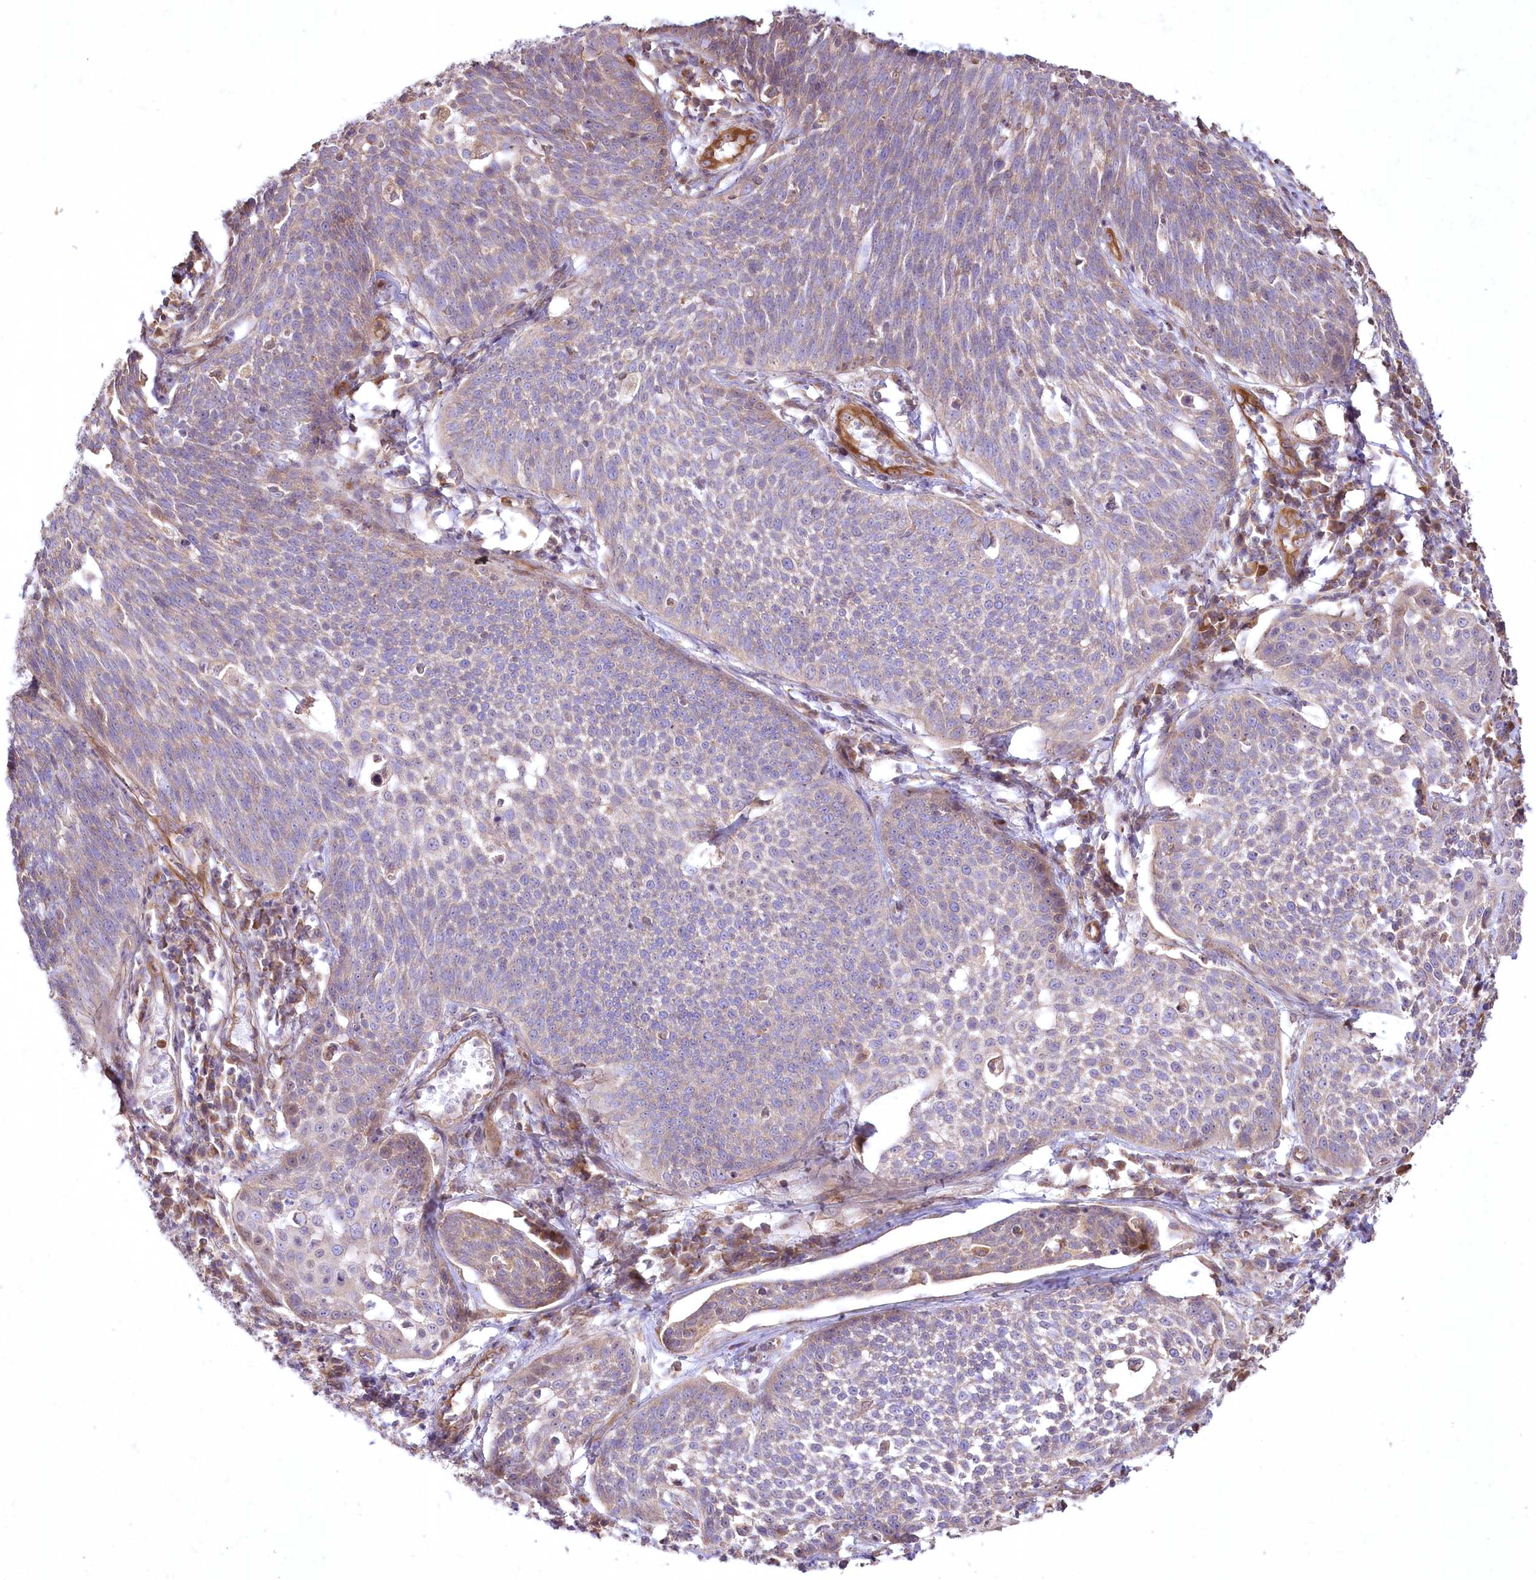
{"staining": {"intensity": "weak", "quantity": "<25%", "location": "cytoplasmic/membranous"}, "tissue": "cervical cancer", "cell_type": "Tumor cells", "image_type": "cancer", "snomed": [{"axis": "morphology", "description": "Squamous cell carcinoma, NOS"}, {"axis": "topography", "description": "Cervix"}], "caption": "A micrograph of human cervical squamous cell carcinoma is negative for staining in tumor cells.", "gene": "SH3TC1", "patient": {"sex": "female", "age": 34}}